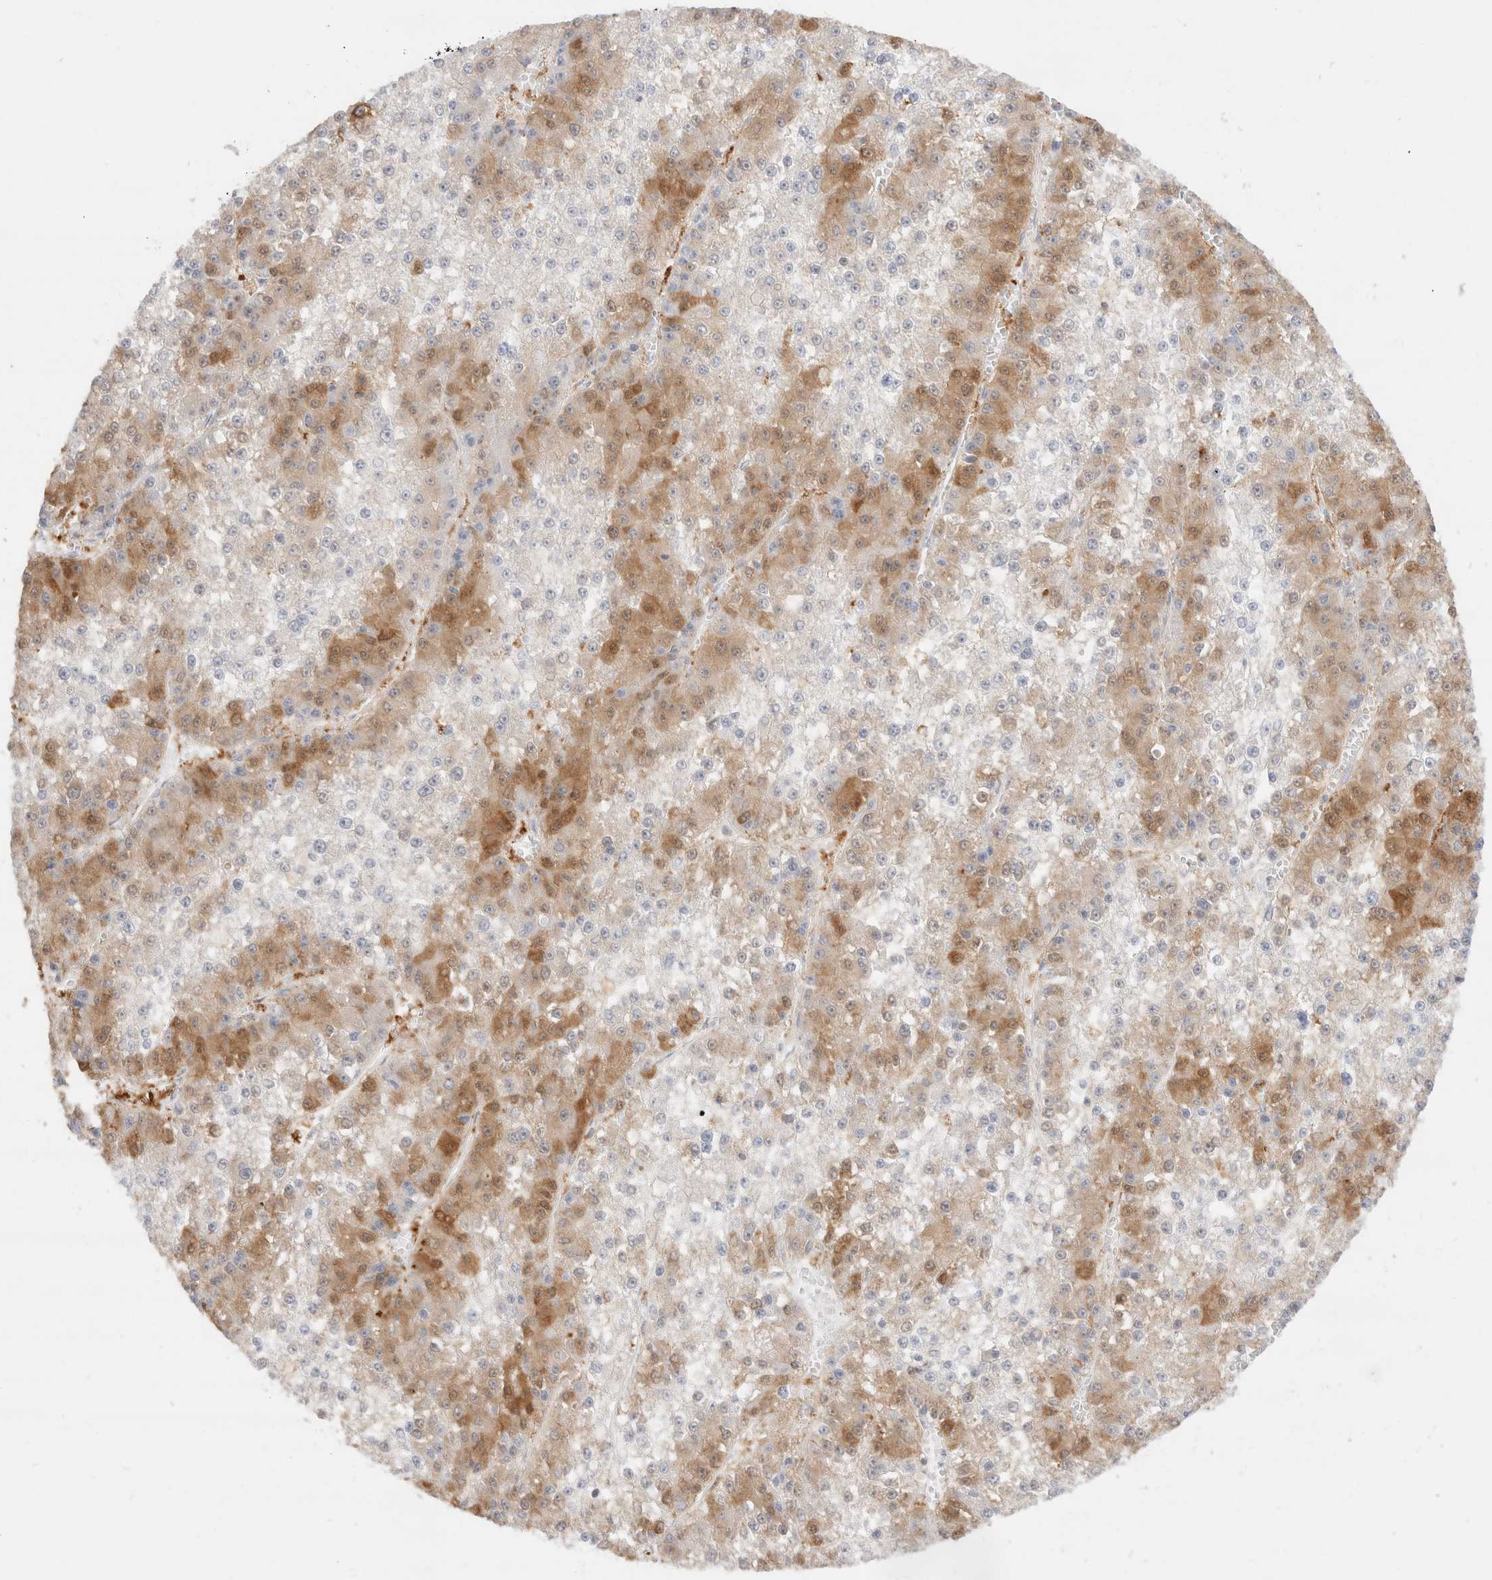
{"staining": {"intensity": "moderate", "quantity": "25%-75%", "location": "cytoplasmic/membranous,nuclear"}, "tissue": "liver cancer", "cell_type": "Tumor cells", "image_type": "cancer", "snomed": [{"axis": "morphology", "description": "Carcinoma, Hepatocellular, NOS"}, {"axis": "topography", "description": "Liver"}], "caption": "Approximately 25%-75% of tumor cells in hepatocellular carcinoma (liver) exhibit moderate cytoplasmic/membranous and nuclear protein expression as visualized by brown immunohistochemical staining.", "gene": "EFCAB13", "patient": {"sex": "female", "age": 73}}